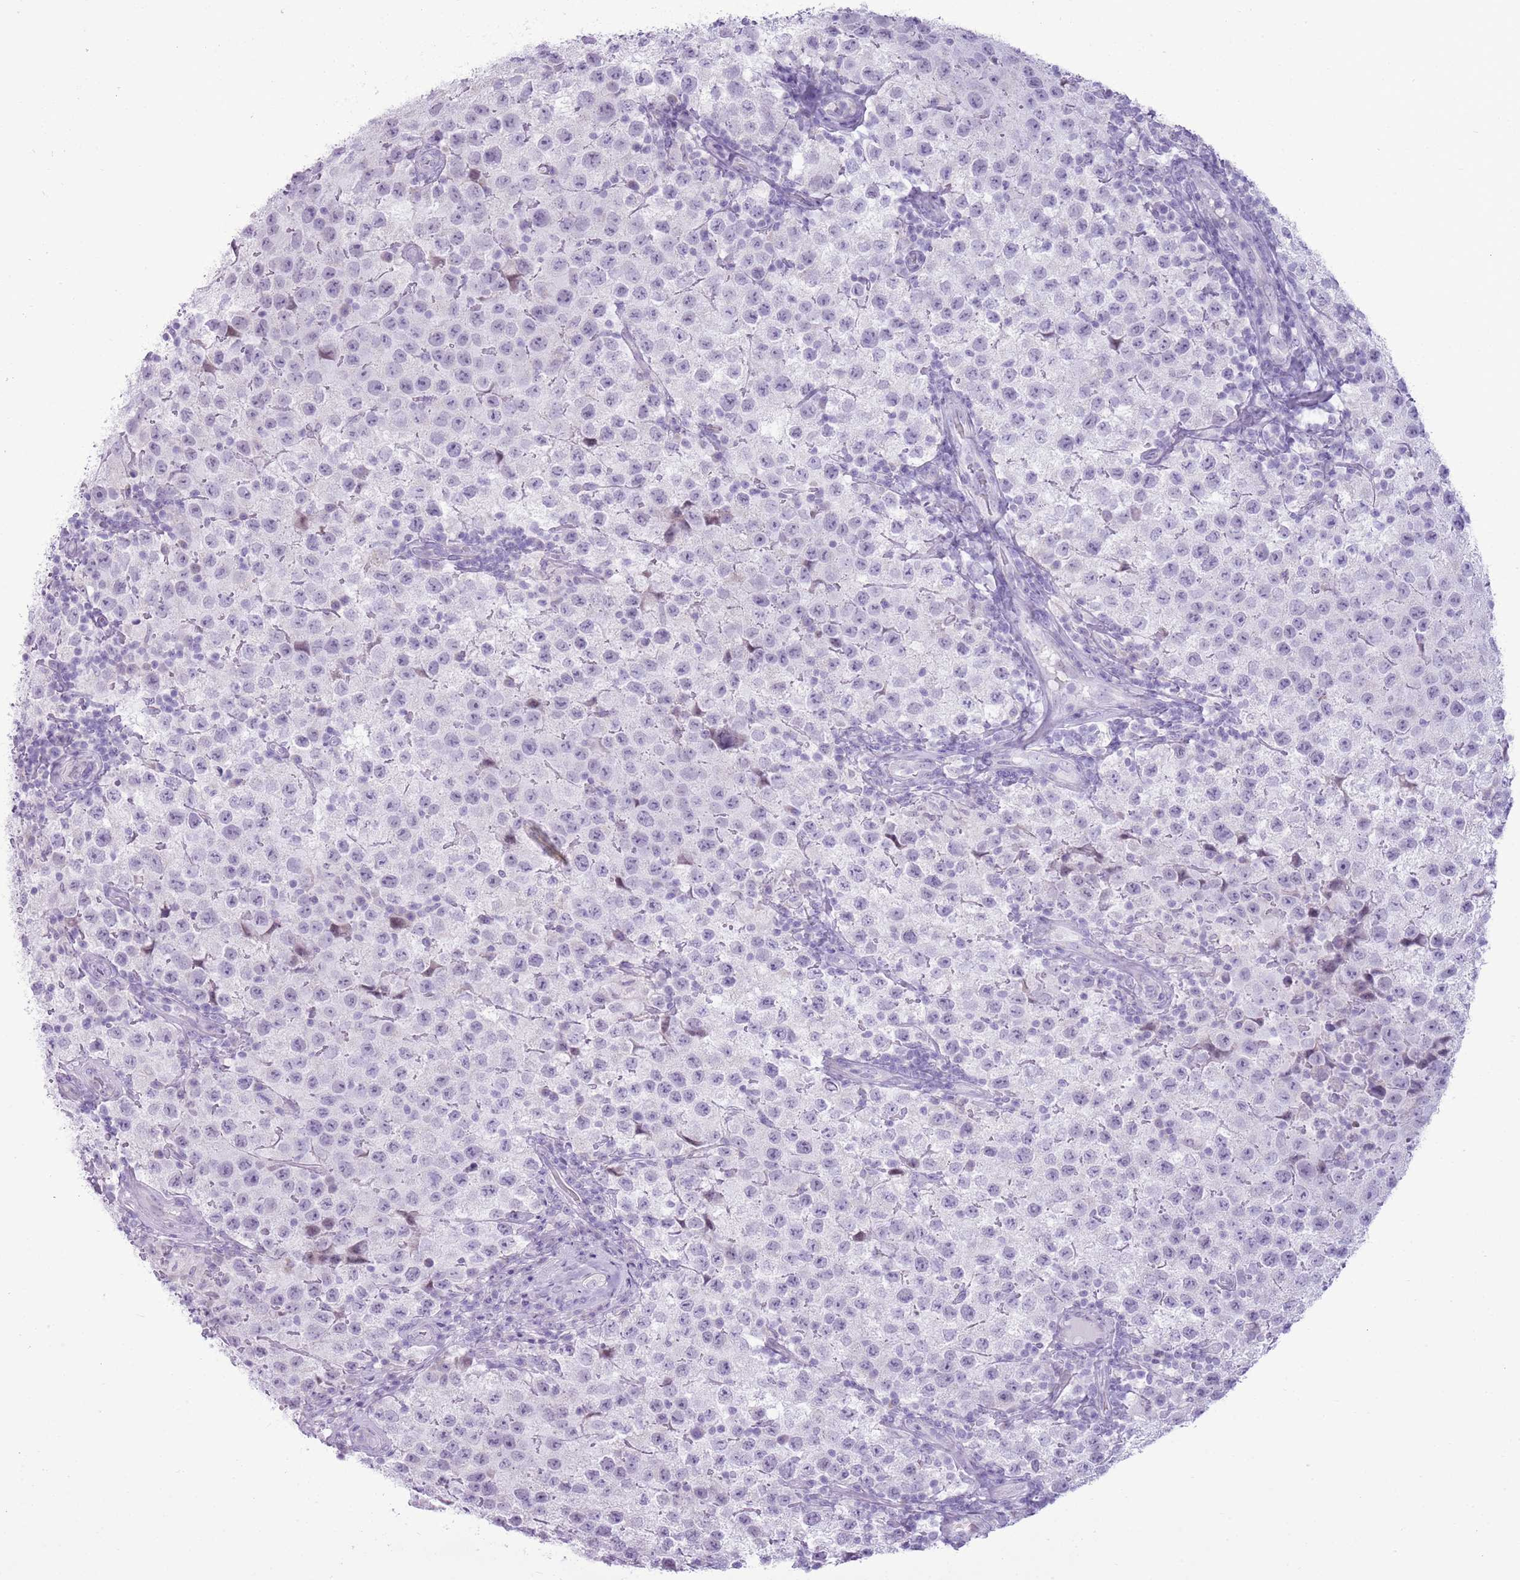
{"staining": {"intensity": "negative", "quantity": "none", "location": "none"}, "tissue": "testis cancer", "cell_type": "Tumor cells", "image_type": "cancer", "snomed": [{"axis": "morphology", "description": "Seminoma, NOS"}, {"axis": "morphology", "description": "Carcinoma, Embryonal, NOS"}, {"axis": "topography", "description": "Testis"}], "caption": "IHC photomicrograph of neoplastic tissue: testis cancer (seminoma) stained with DAB (3,3'-diaminobenzidine) reveals no significant protein expression in tumor cells. The staining is performed using DAB brown chromogen with nuclei counter-stained in using hematoxylin.", "gene": "RPL3L", "patient": {"sex": "male", "age": 41}}